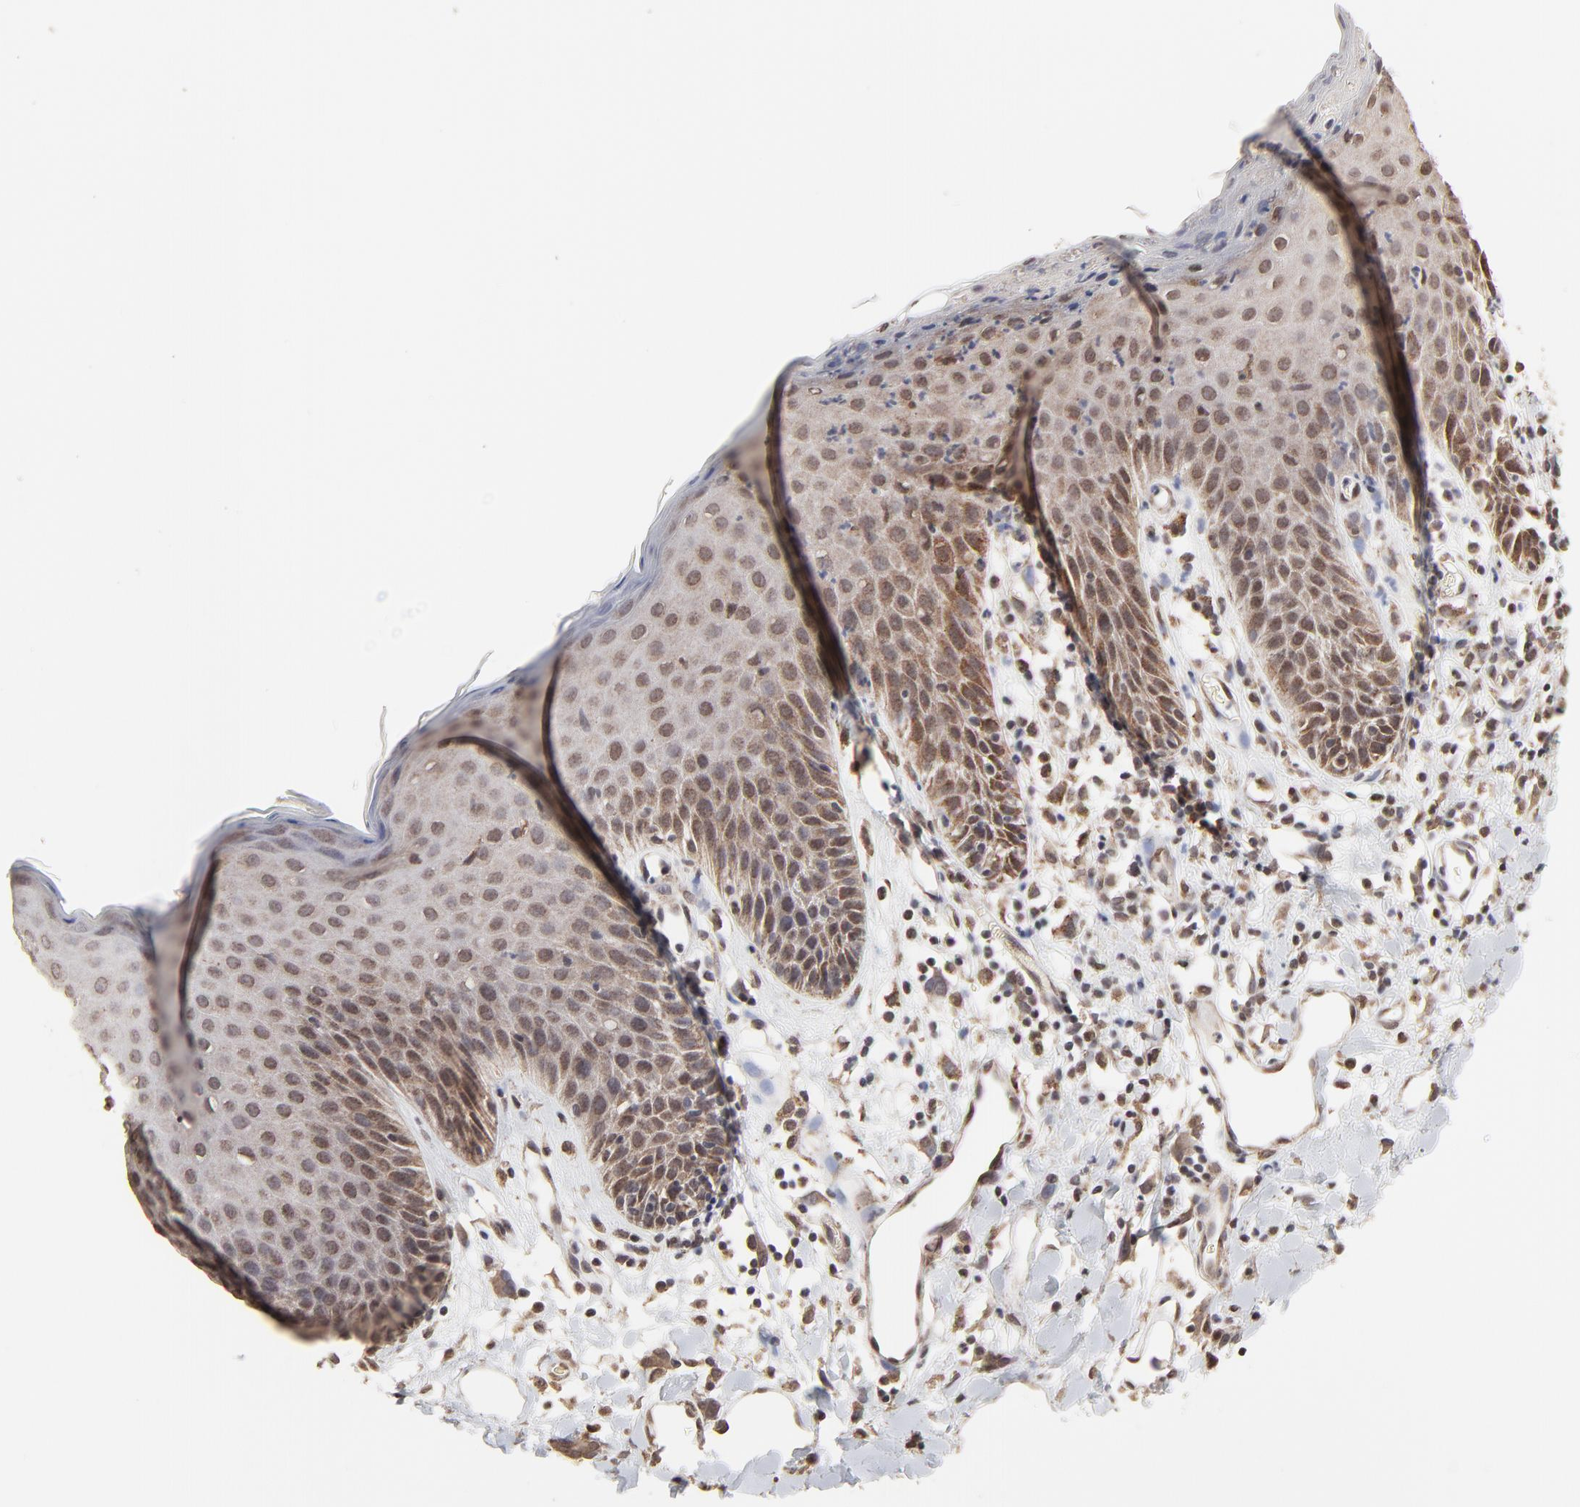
{"staining": {"intensity": "moderate", "quantity": ">75%", "location": "cytoplasmic/membranous"}, "tissue": "skin", "cell_type": "Epidermal cells", "image_type": "normal", "snomed": [{"axis": "morphology", "description": "Normal tissue, NOS"}, {"axis": "topography", "description": "Vulva"}, {"axis": "topography", "description": "Peripheral nerve tissue"}], "caption": "Benign skin displays moderate cytoplasmic/membranous positivity in about >75% of epidermal cells, visualized by immunohistochemistry.", "gene": "CHM", "patient": {"sex": "female", "age": 68}}